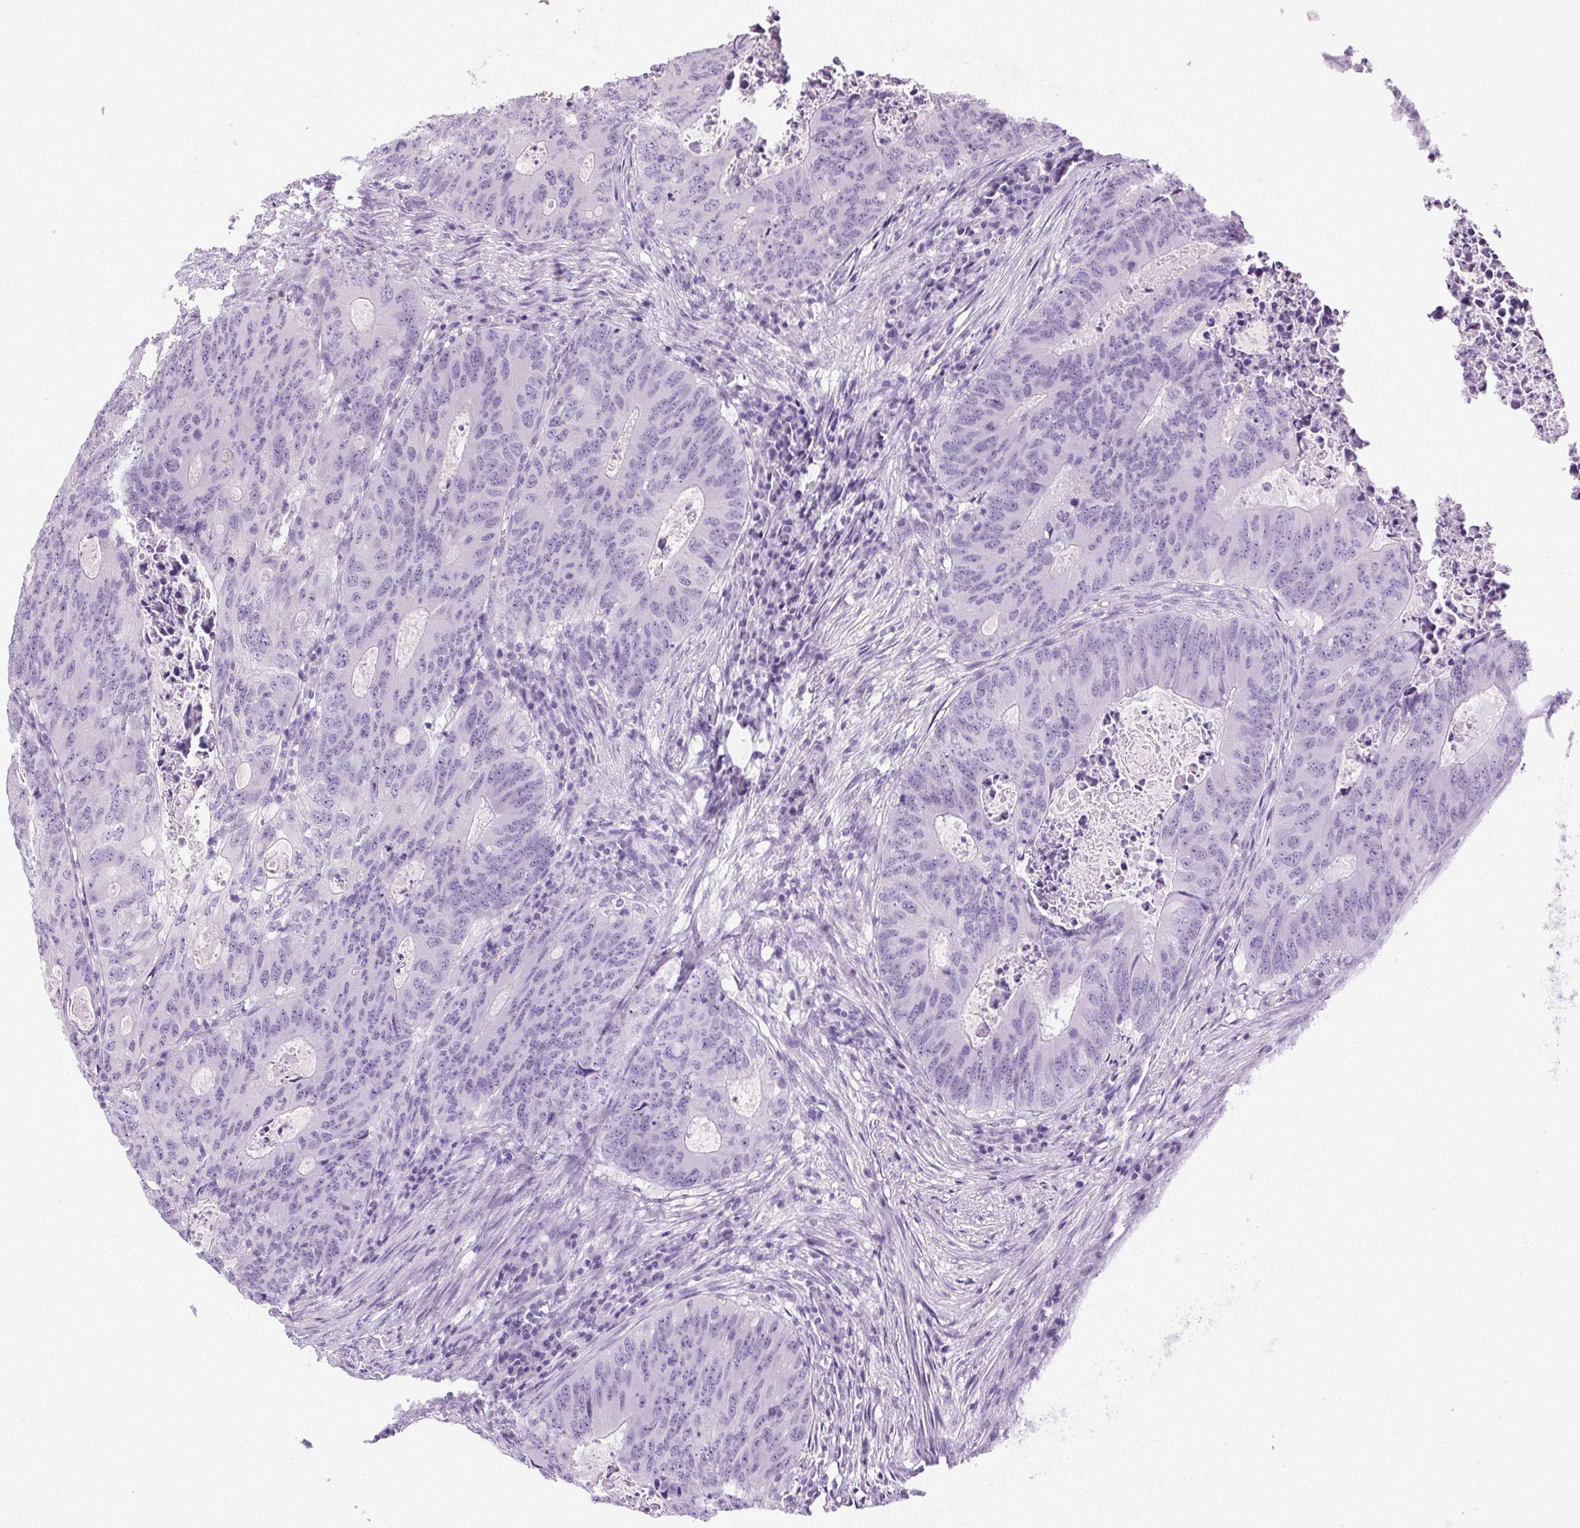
{"staining": {"intensity": "negative", "quantity": "none", "location": "none"}, "tissue": "colorectal cancer", "cell_type": "Tumor cells", "image_type": "cancer", "snomed": [{"axis": "morphology", "description": "Adenocarcinoma, NOS"}, {"axis": "topography", "description": "Colon"}], "caption": "A histopathology image of colorectal cancer (adenocarcinoma) stained for a protein demonstrates no brown staining in tumor cells.", "gene": "CLDN10", "patient": {"sex": "male", "age": 67}}